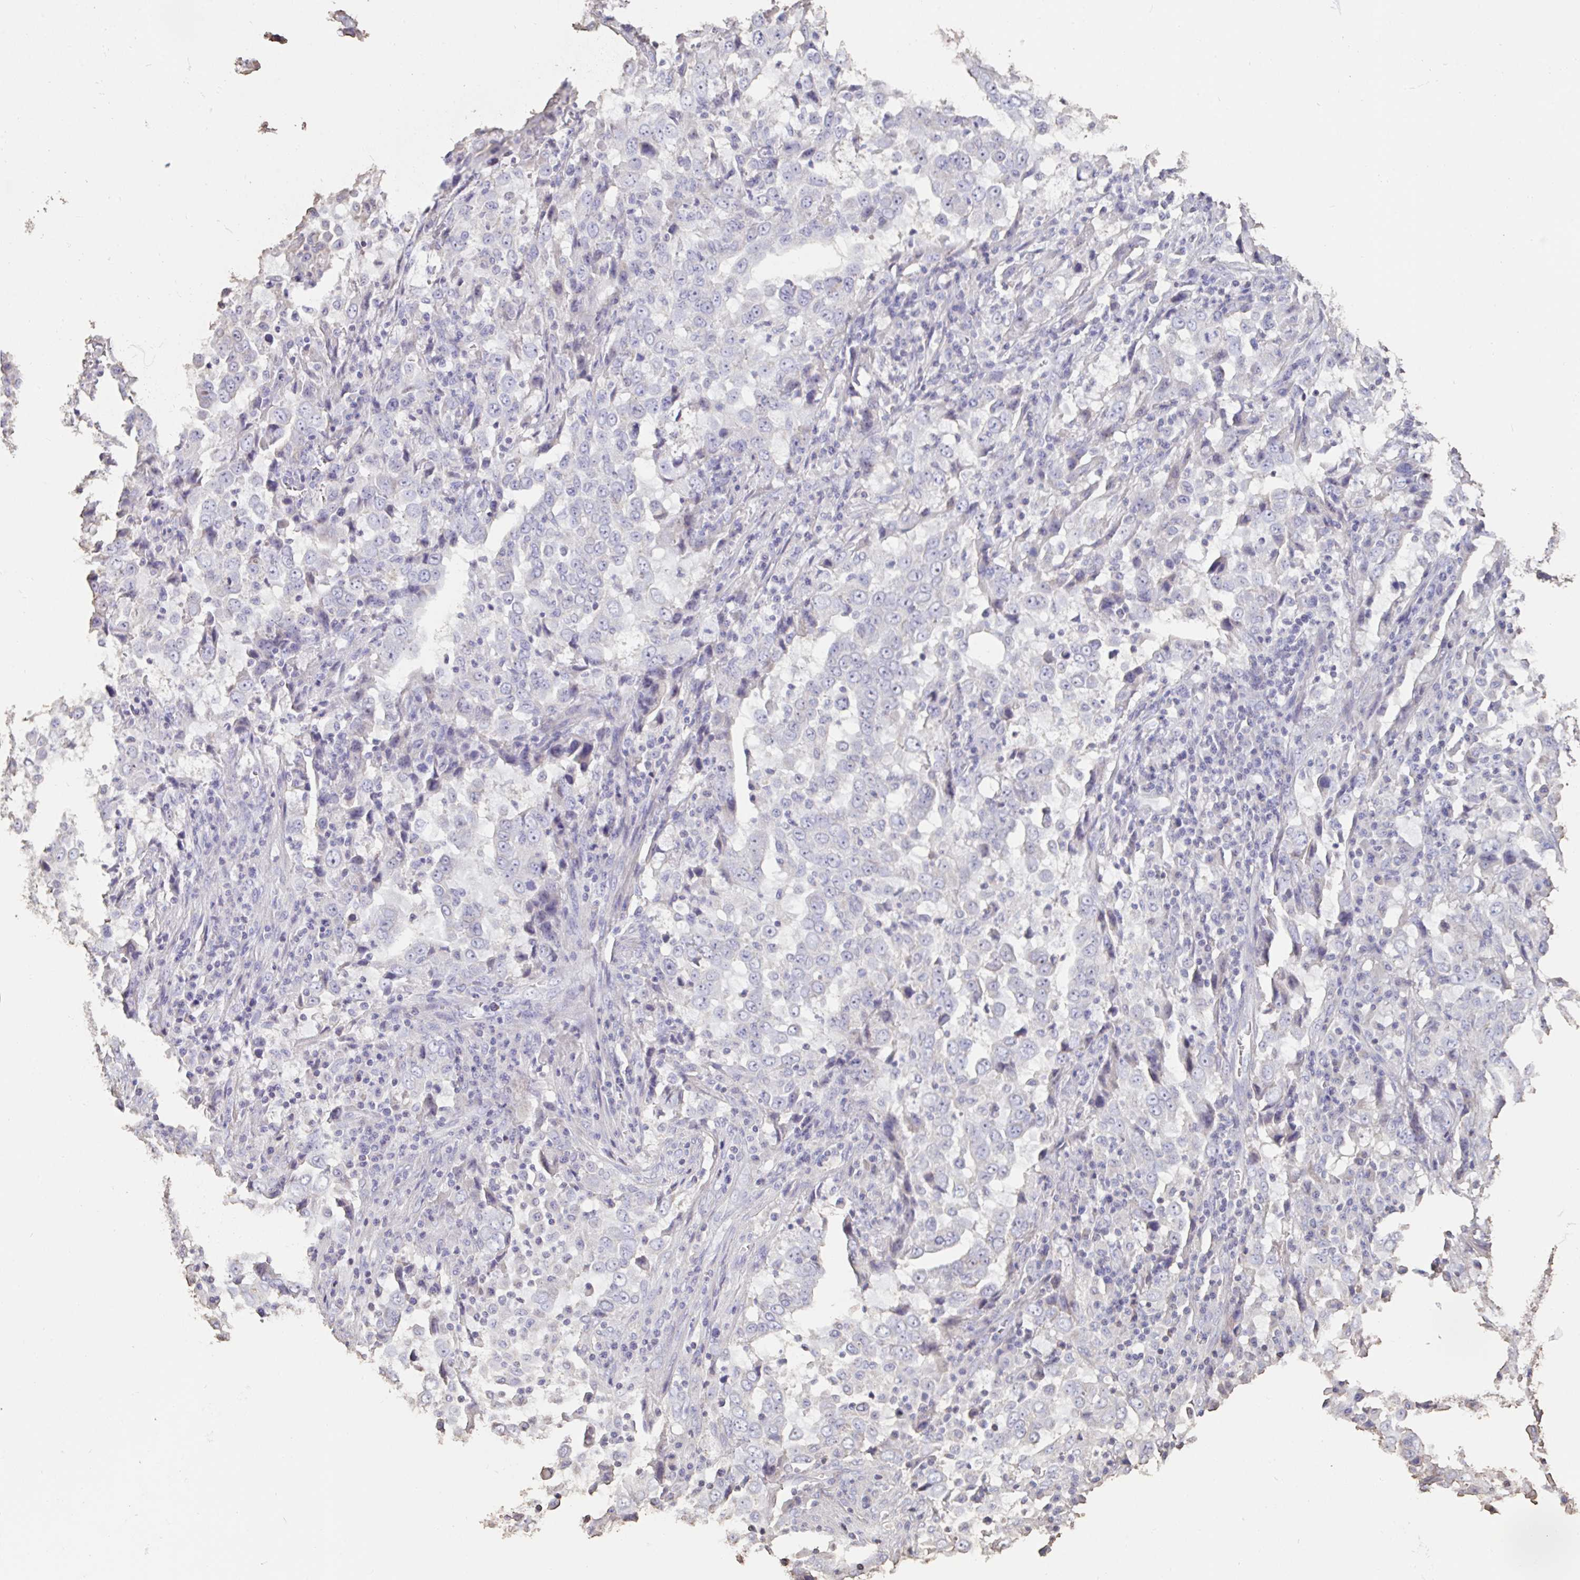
{"staining": {"intensity": "negative", "quantity": "none", "location": "none"}, "tissue": "lung cancer", "cell_type": "Tumor cells", "image_type": "cancer", "snomed": [{"axis": "morphology", "description": "Adenocarcinoma, NOS"}, {"axis": "topography", "description": "Lung"}], "caption": "The immunohistochemistry (IHC) image has no significant staining in tumor cells of adenocarcinoma (lung) tissue.", "gene": "IL23R", "patient": {"sex": "male", "age": 67}}